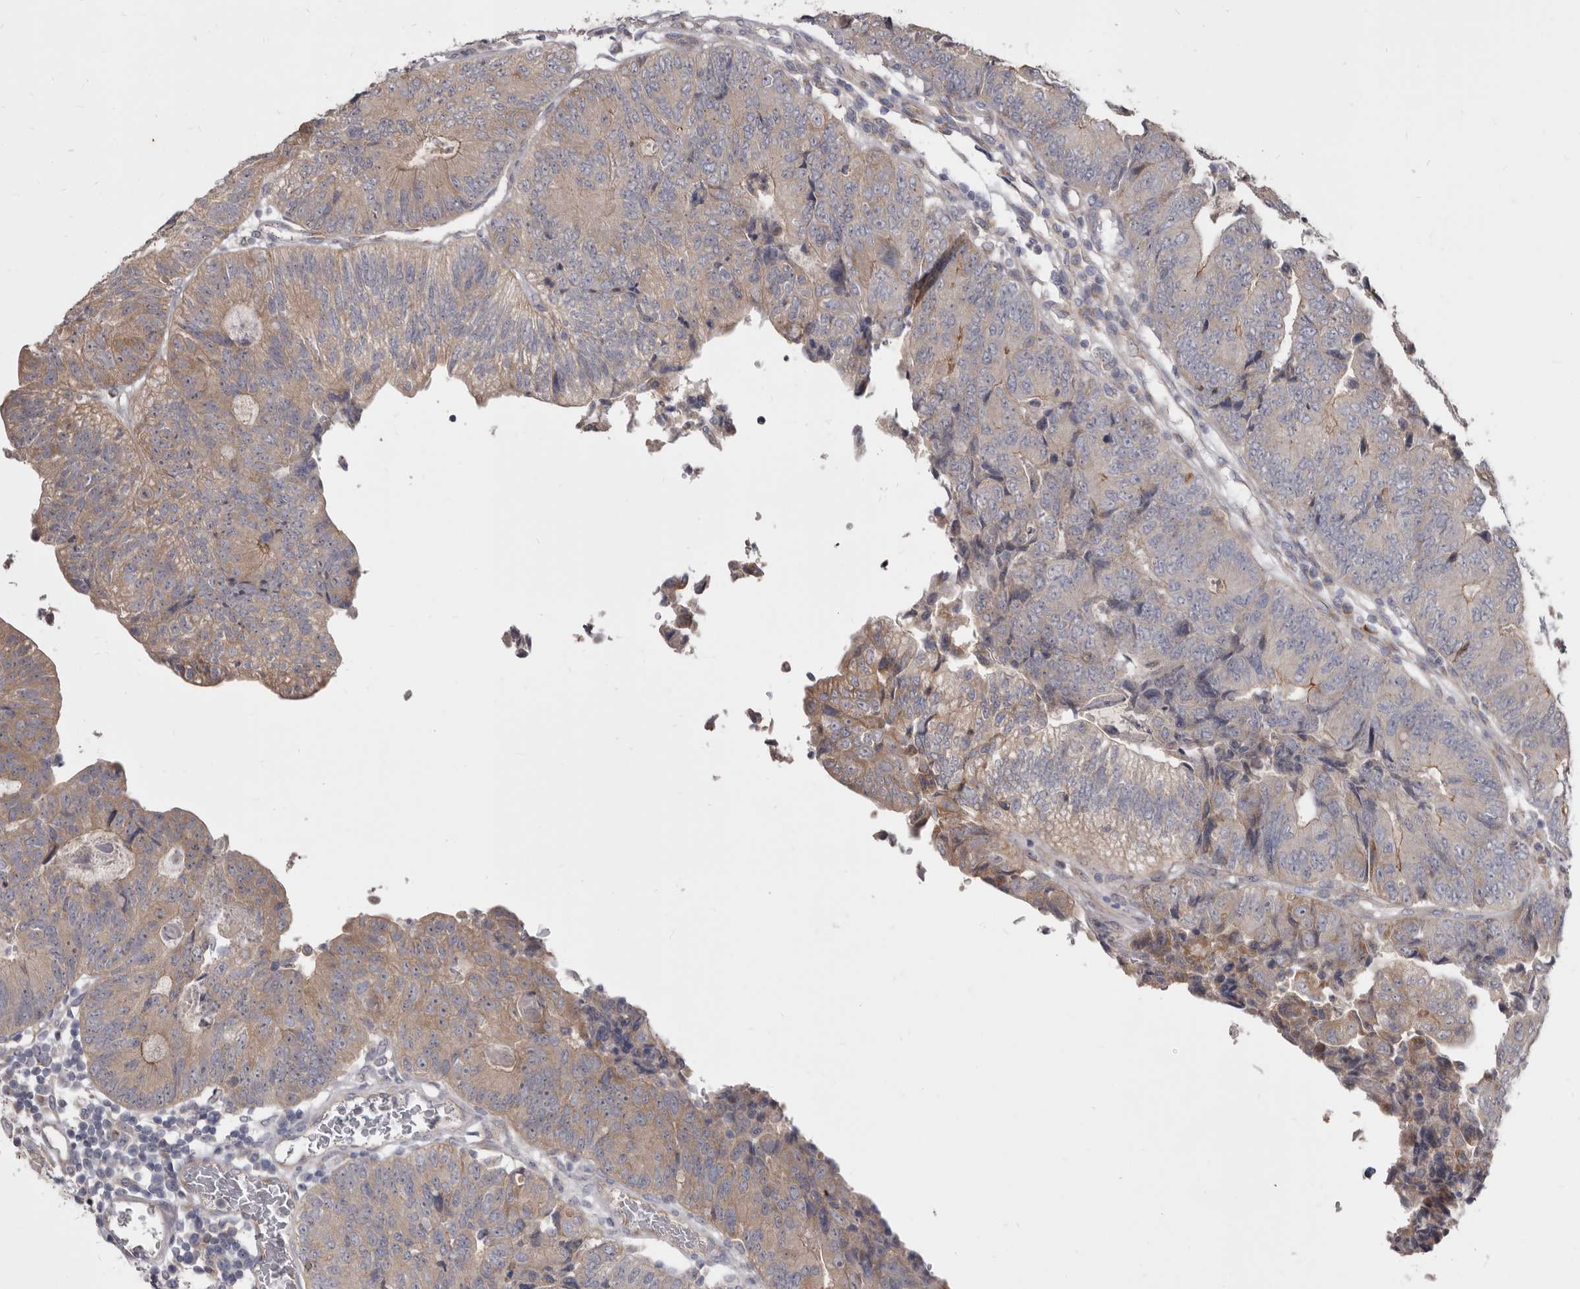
{"staining": {"intensity": "weak", "quantity": "25%-75%", "location": "cytoplasmic/membranous"}, "tissue": "colorectal cancer", "cell_type": "Tumor cells", "image_type": "cancer", "snomed": [{"axis": "morphology", "description": "Adenocarcinoma, NOS"}, {"axis": "topography", "description": "Colon"}], "caption": "Colorectal adenocarcinoma tissue reveals weak cytoplasmic/membranous staining in approximately 25%-75% of tumor cells, visualized by immunohistochemistry. (brown staining indicates protein expression, while blue staining denotes nuclei).", "gene": "FMO2", "patient": {"sex": "female", "age": 67}}